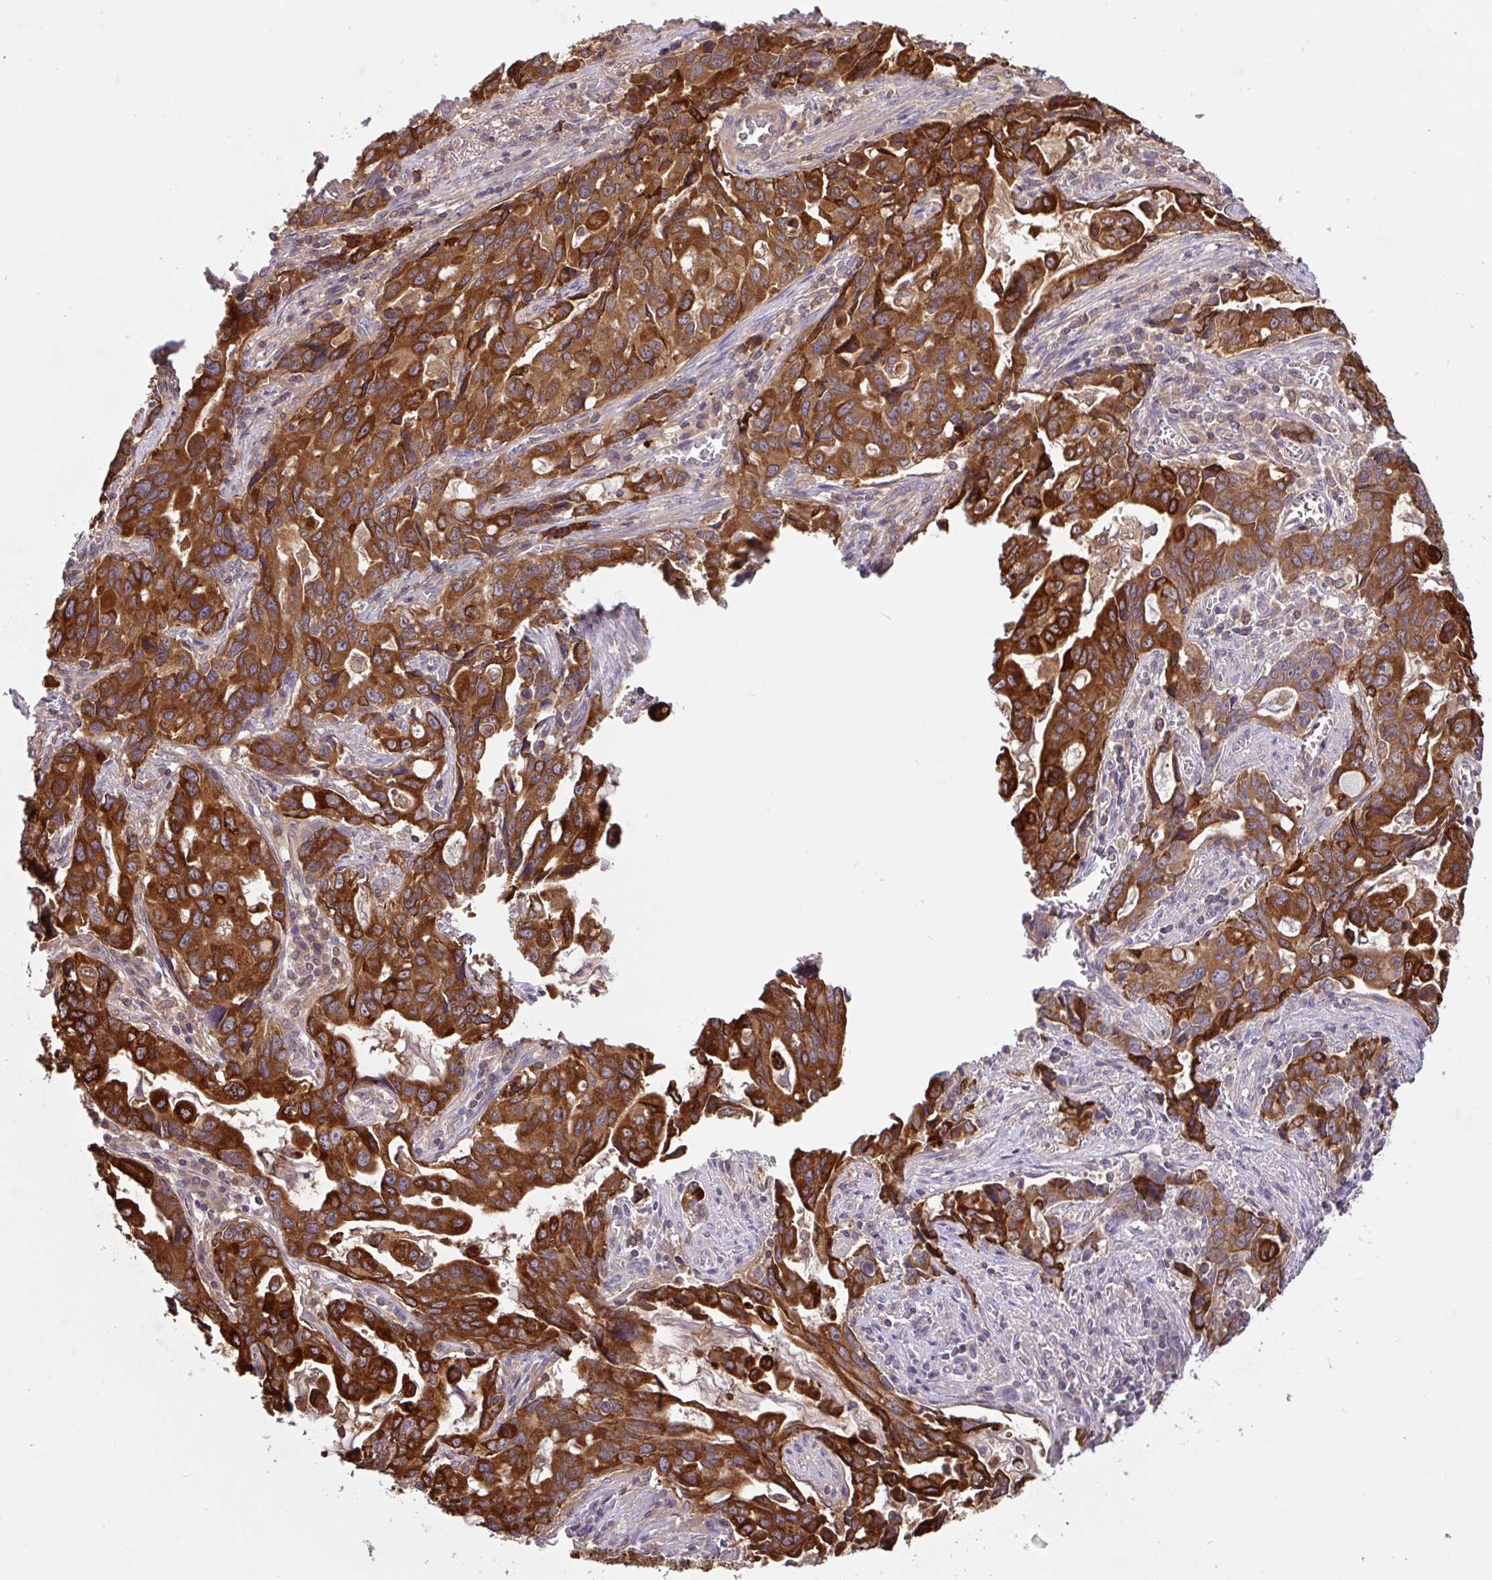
{"staining": {"intensity": "strong", "quantity": ">75%", "location": "cytoplasmic/membranous"}, "tissue": "stomach cancer", "cell_type": "Tumor cells", "image_type": "cancer", "snomed": [{"axis": "morphology", "description": "Adenocarcinoma, NOS"}, {"axis": "topography", "description": "Stomach, upper"}], "caption": "About >75% of tumor cells in stomach cancer (adenocarcinoma) show strong cytoplasmic/membranous protein expression as visualized by brown immunohistochemical staining.", "gene": "CTSE", "patient": {"sex": "male", "age": 85}}